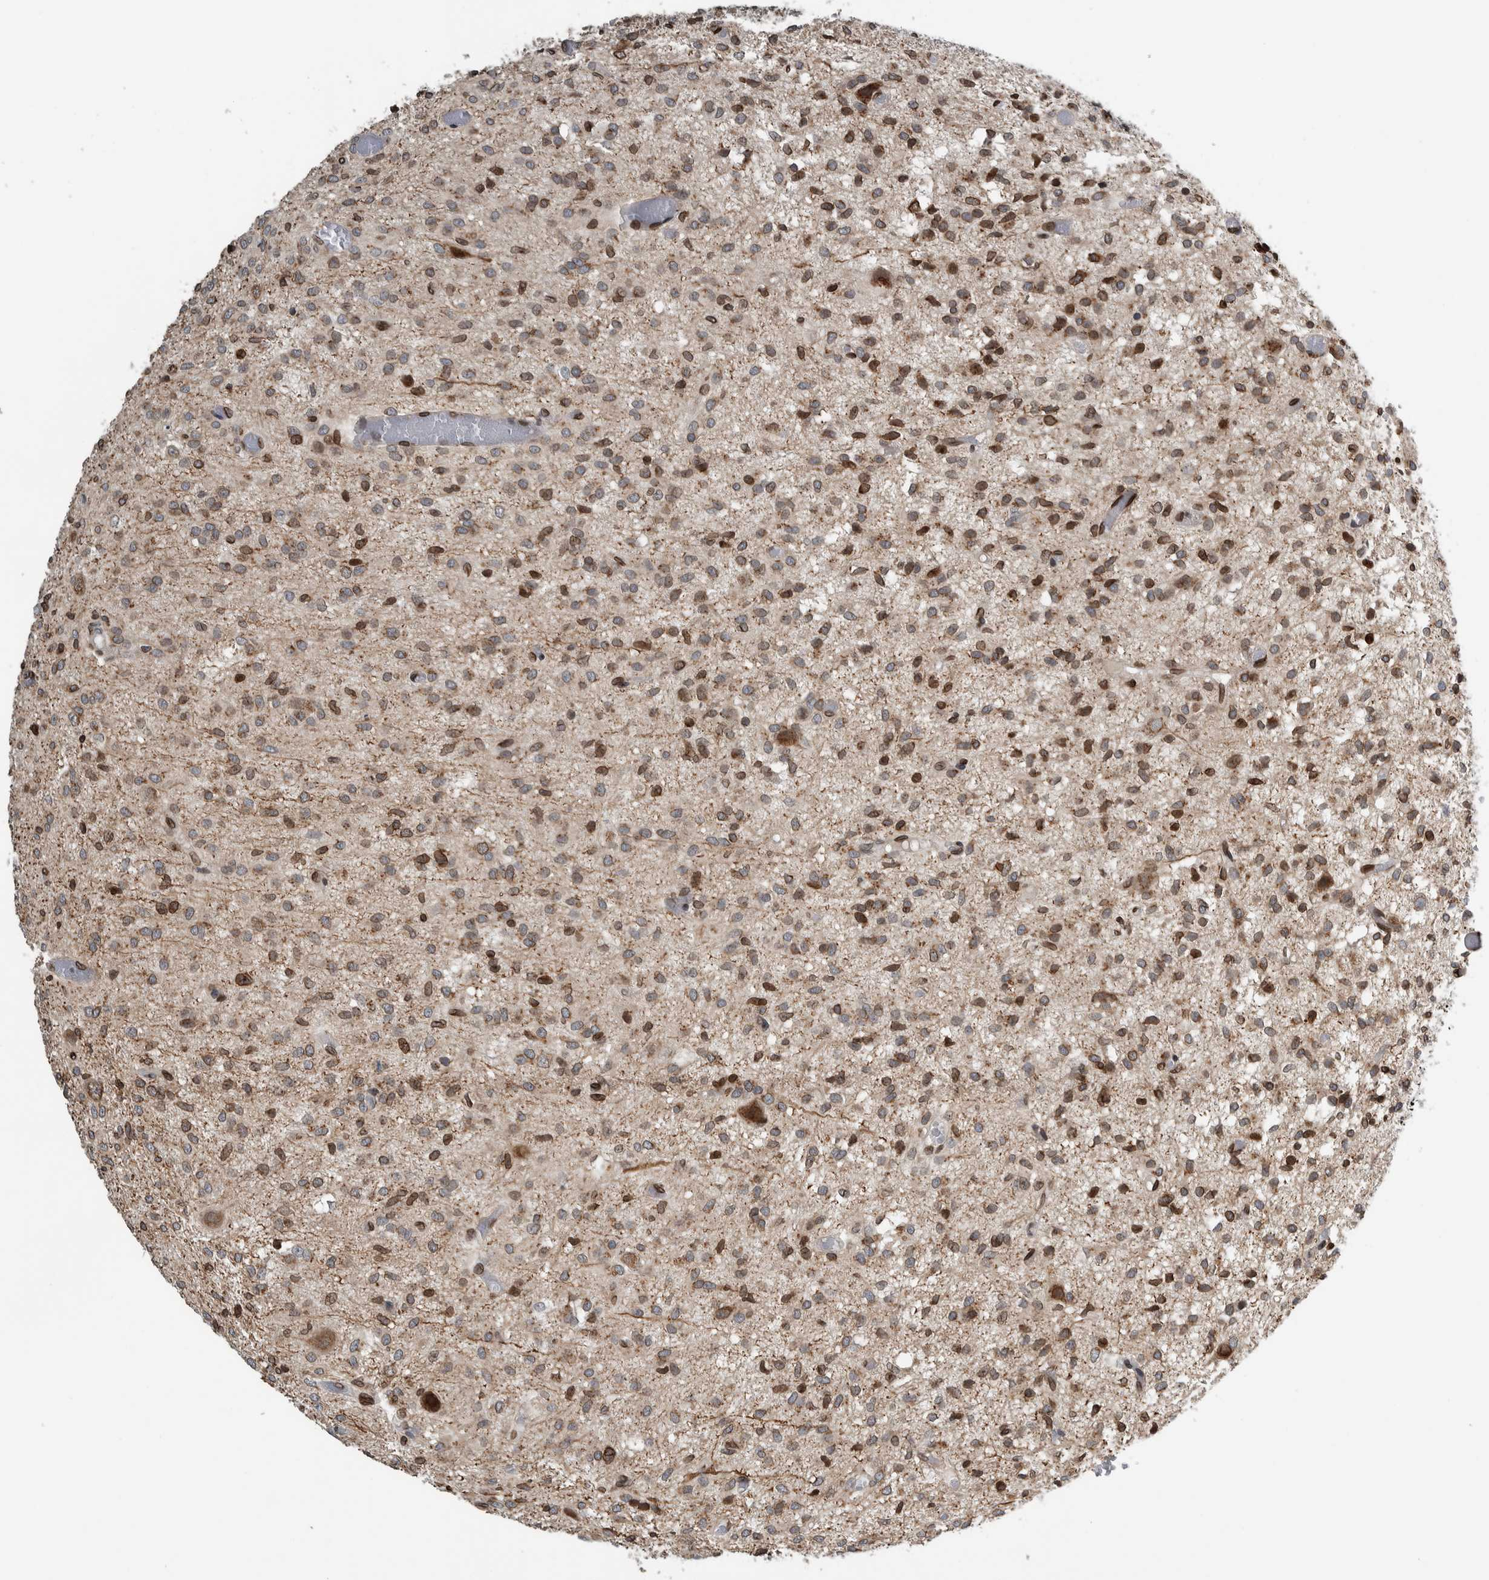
{"staining": {"intensity": "moderate", "quantity": "25%-75%", "location": "cytoplasmic/membranous,nuclear"}, "tissue": "glioma", "cell_type": "Tumor cells", "image_type": "cancer", "snomed": [{"axis": "morphology", "description": "Glioma, malignant, High grade"}, {"axis": "topography", "description": "Brain"}], "caption": "Protein analysis of malignant glioma (high-grade) tissue reveals moderate cytoplasmic/membranous and nuclear expression in about 25%-75% of tumor cells.", "gene": "FAM135B", "patient": {"sex": "female", "age": 59}}